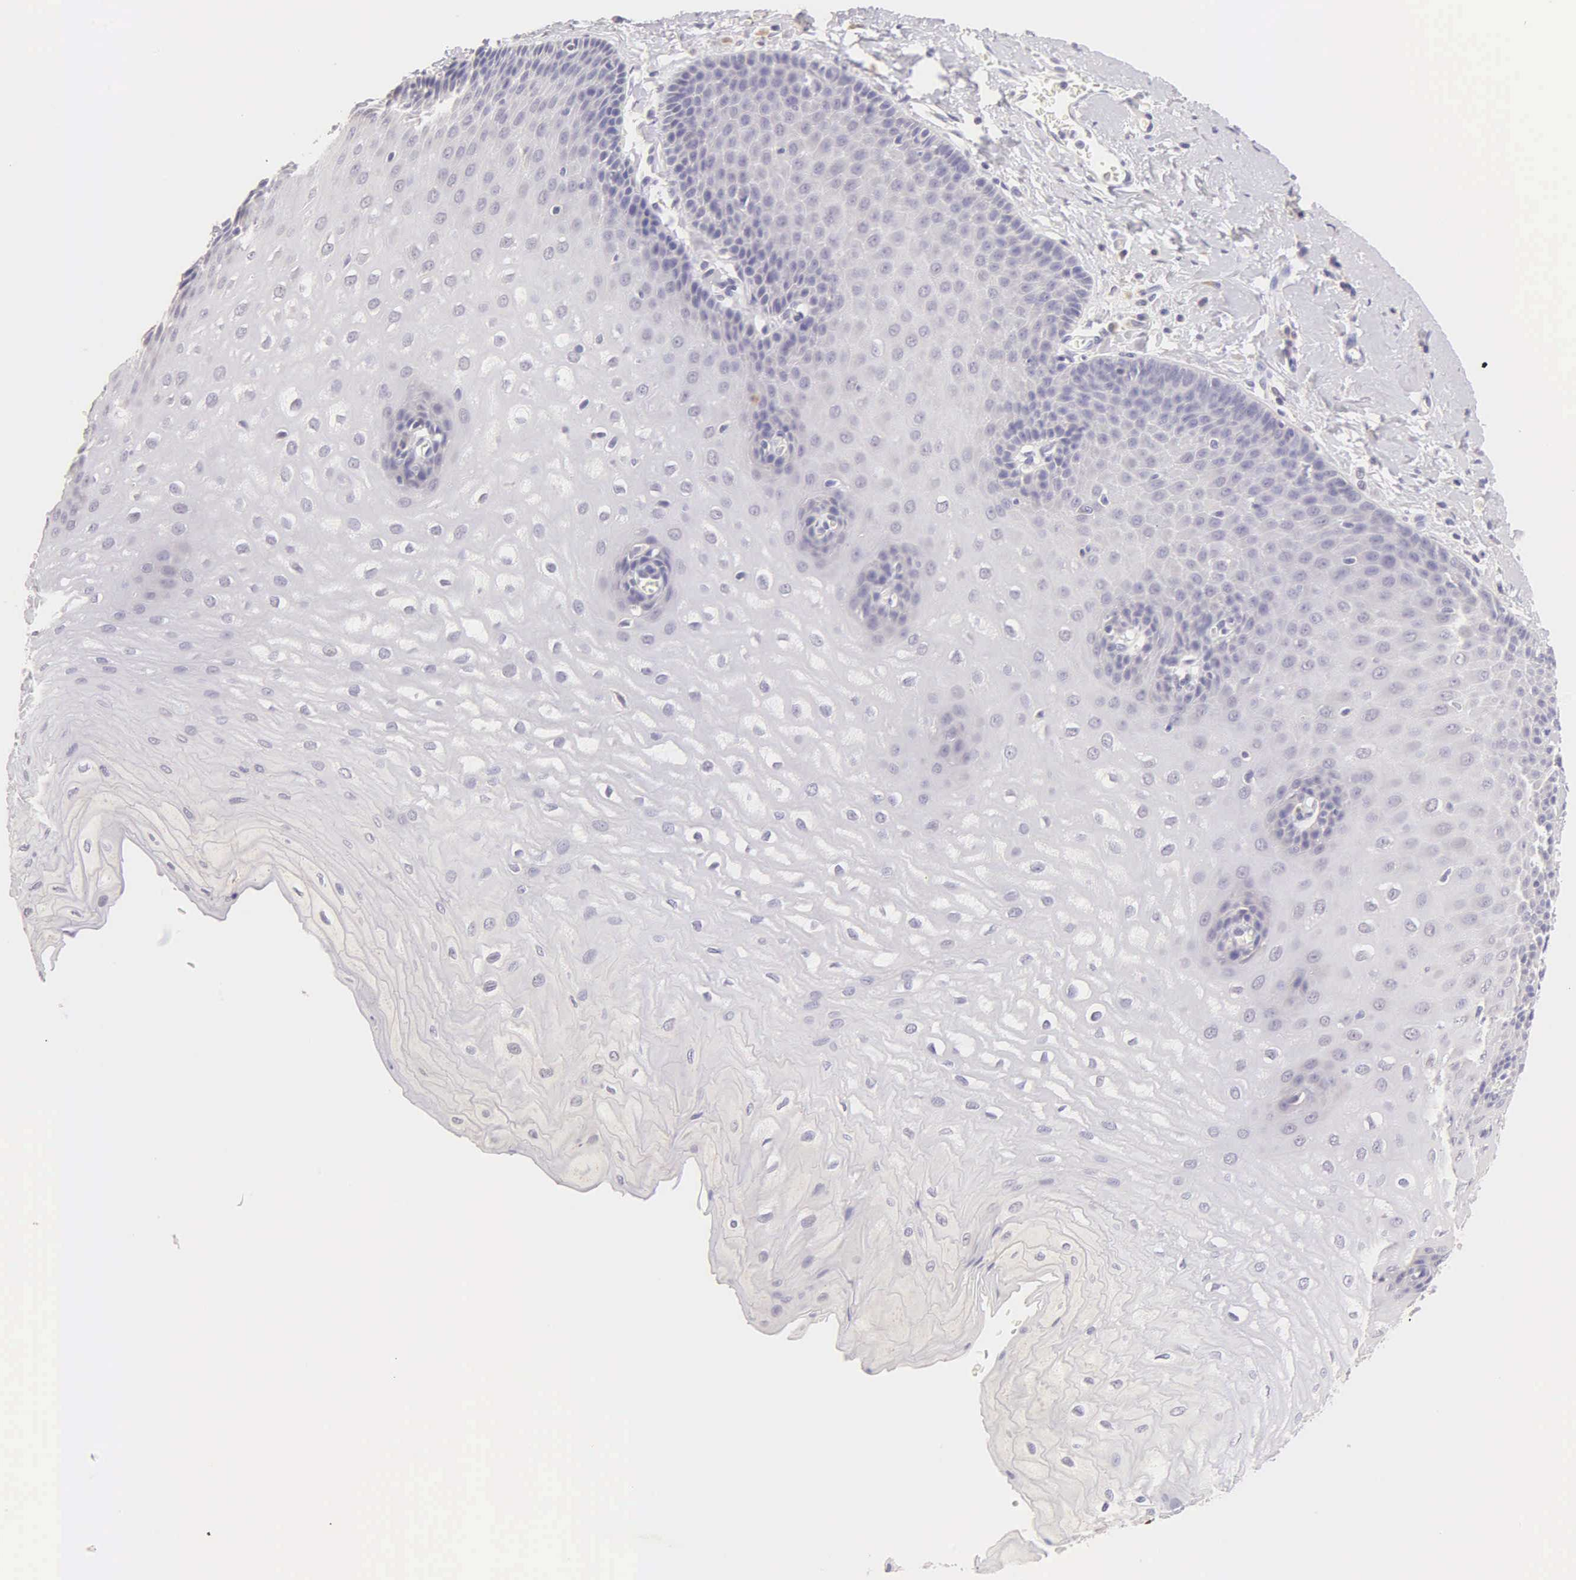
{"staining": {"intensity": "negative", "quantity": "none", "location": "none"}, "tissue": "esophagus", "cell_type": "Squamous epithelial cells", "image_type": "normal", "snomed": [{"axis": "morphology", "description": "Normal tissue, NOS"}, {"axis": "topography", "description": "Esophagus"}], "caption": "The micrograph reveals no significant positivity in squamous epithelial cells of esophagus.", "gene": "ESR1", "patient": {"sex": "male", "age": 70}}